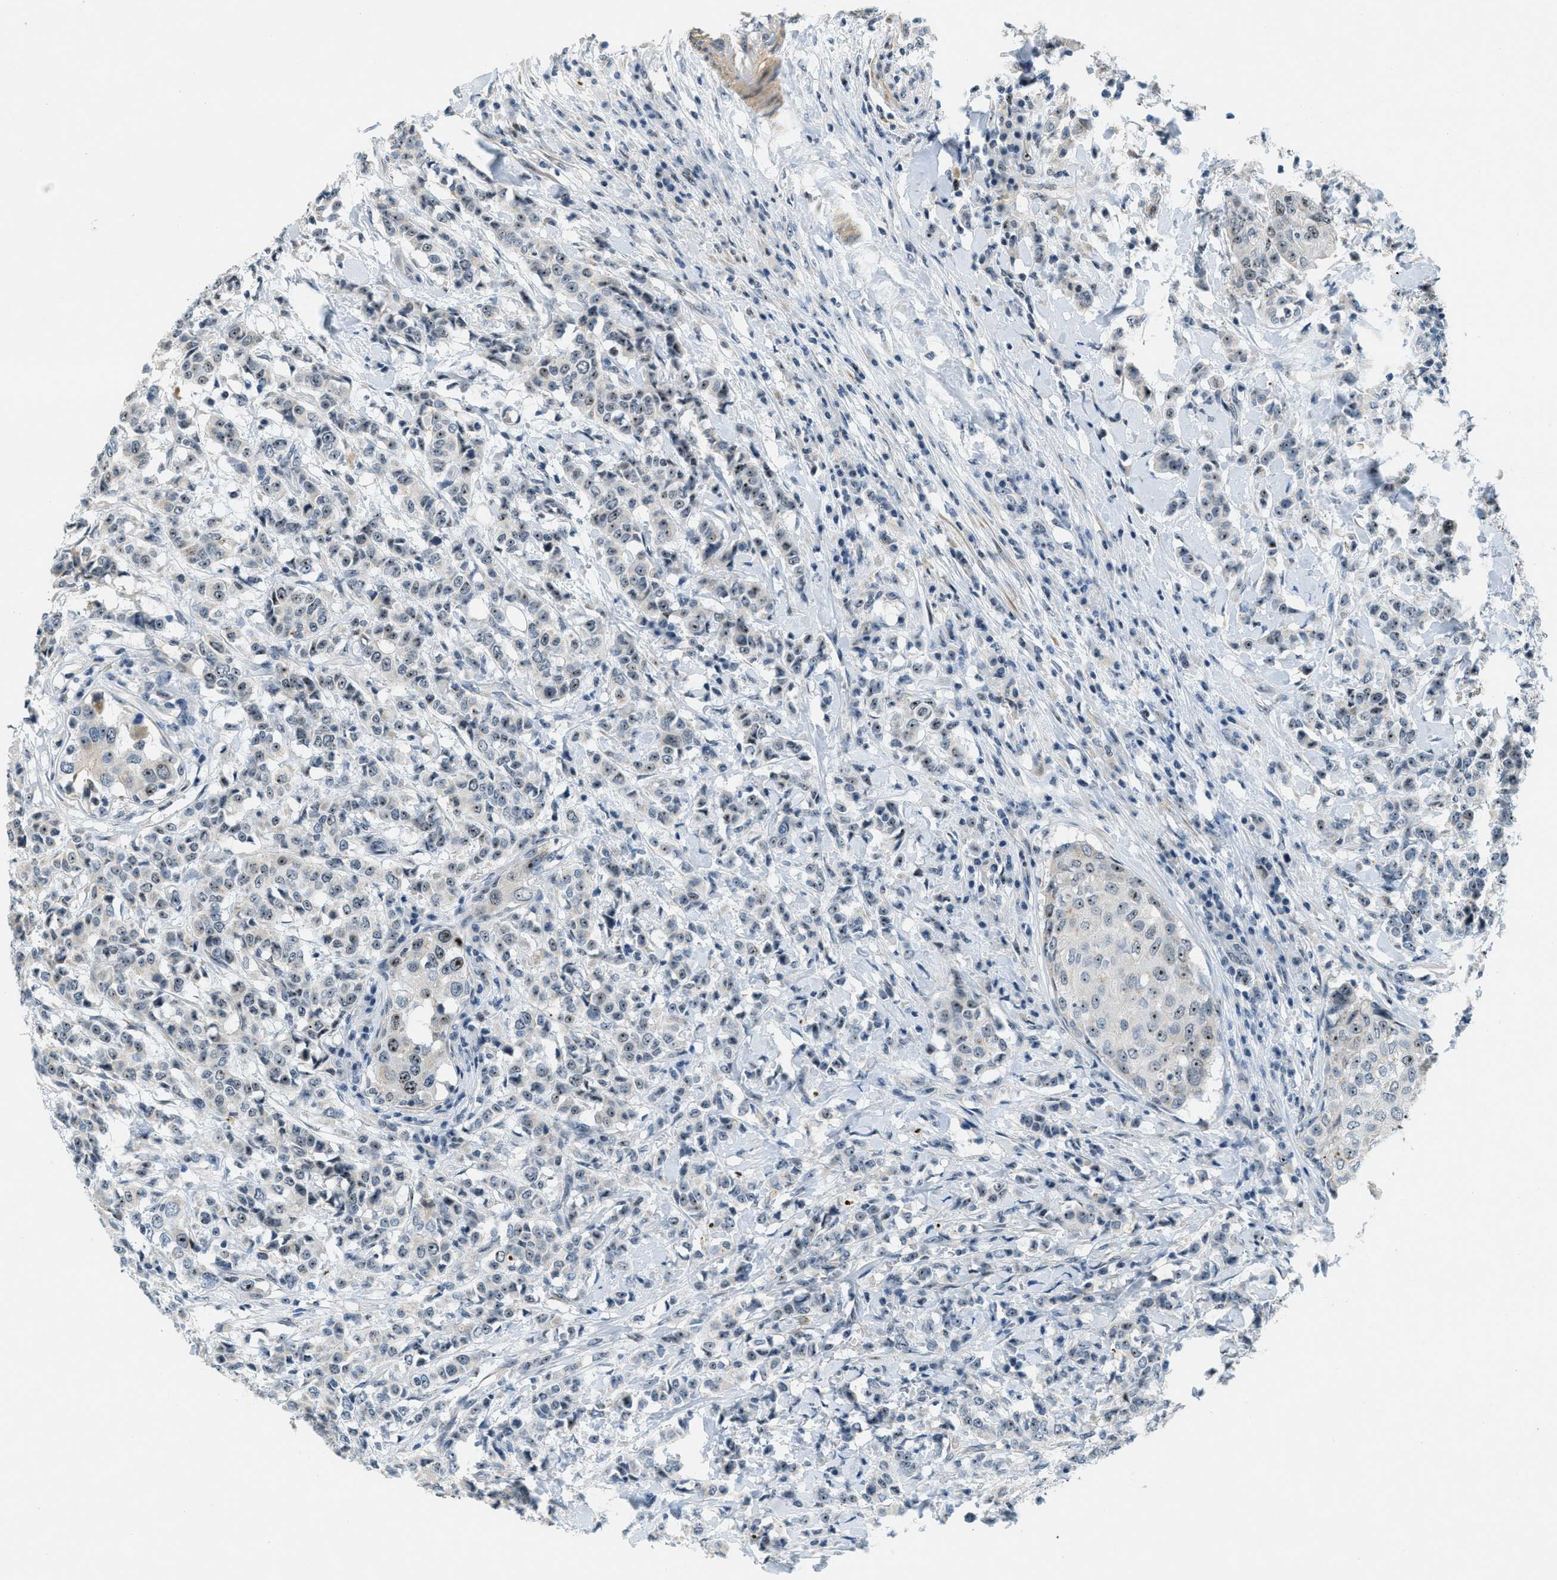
{"staining": {"intensity": "moderate", "quantity": "25%-75%", "location": "nuclear"}, "tissue": "breast cancer", "cell_type": "Tumor cells", "image_type": "cancer", "snomed": [{"axis": "morphology", "description": "Duct carcinoma"}, {"axis": "topography", "description": "Breast"}], "caption": "A medium amount of moderate nuclear expression is seen in approximately 25%-75% of tumor cells in invasive ductal carcinoma (breast) tissue.", "gene": "DDX47", "patient": {"sex": "female", "age": 27}}